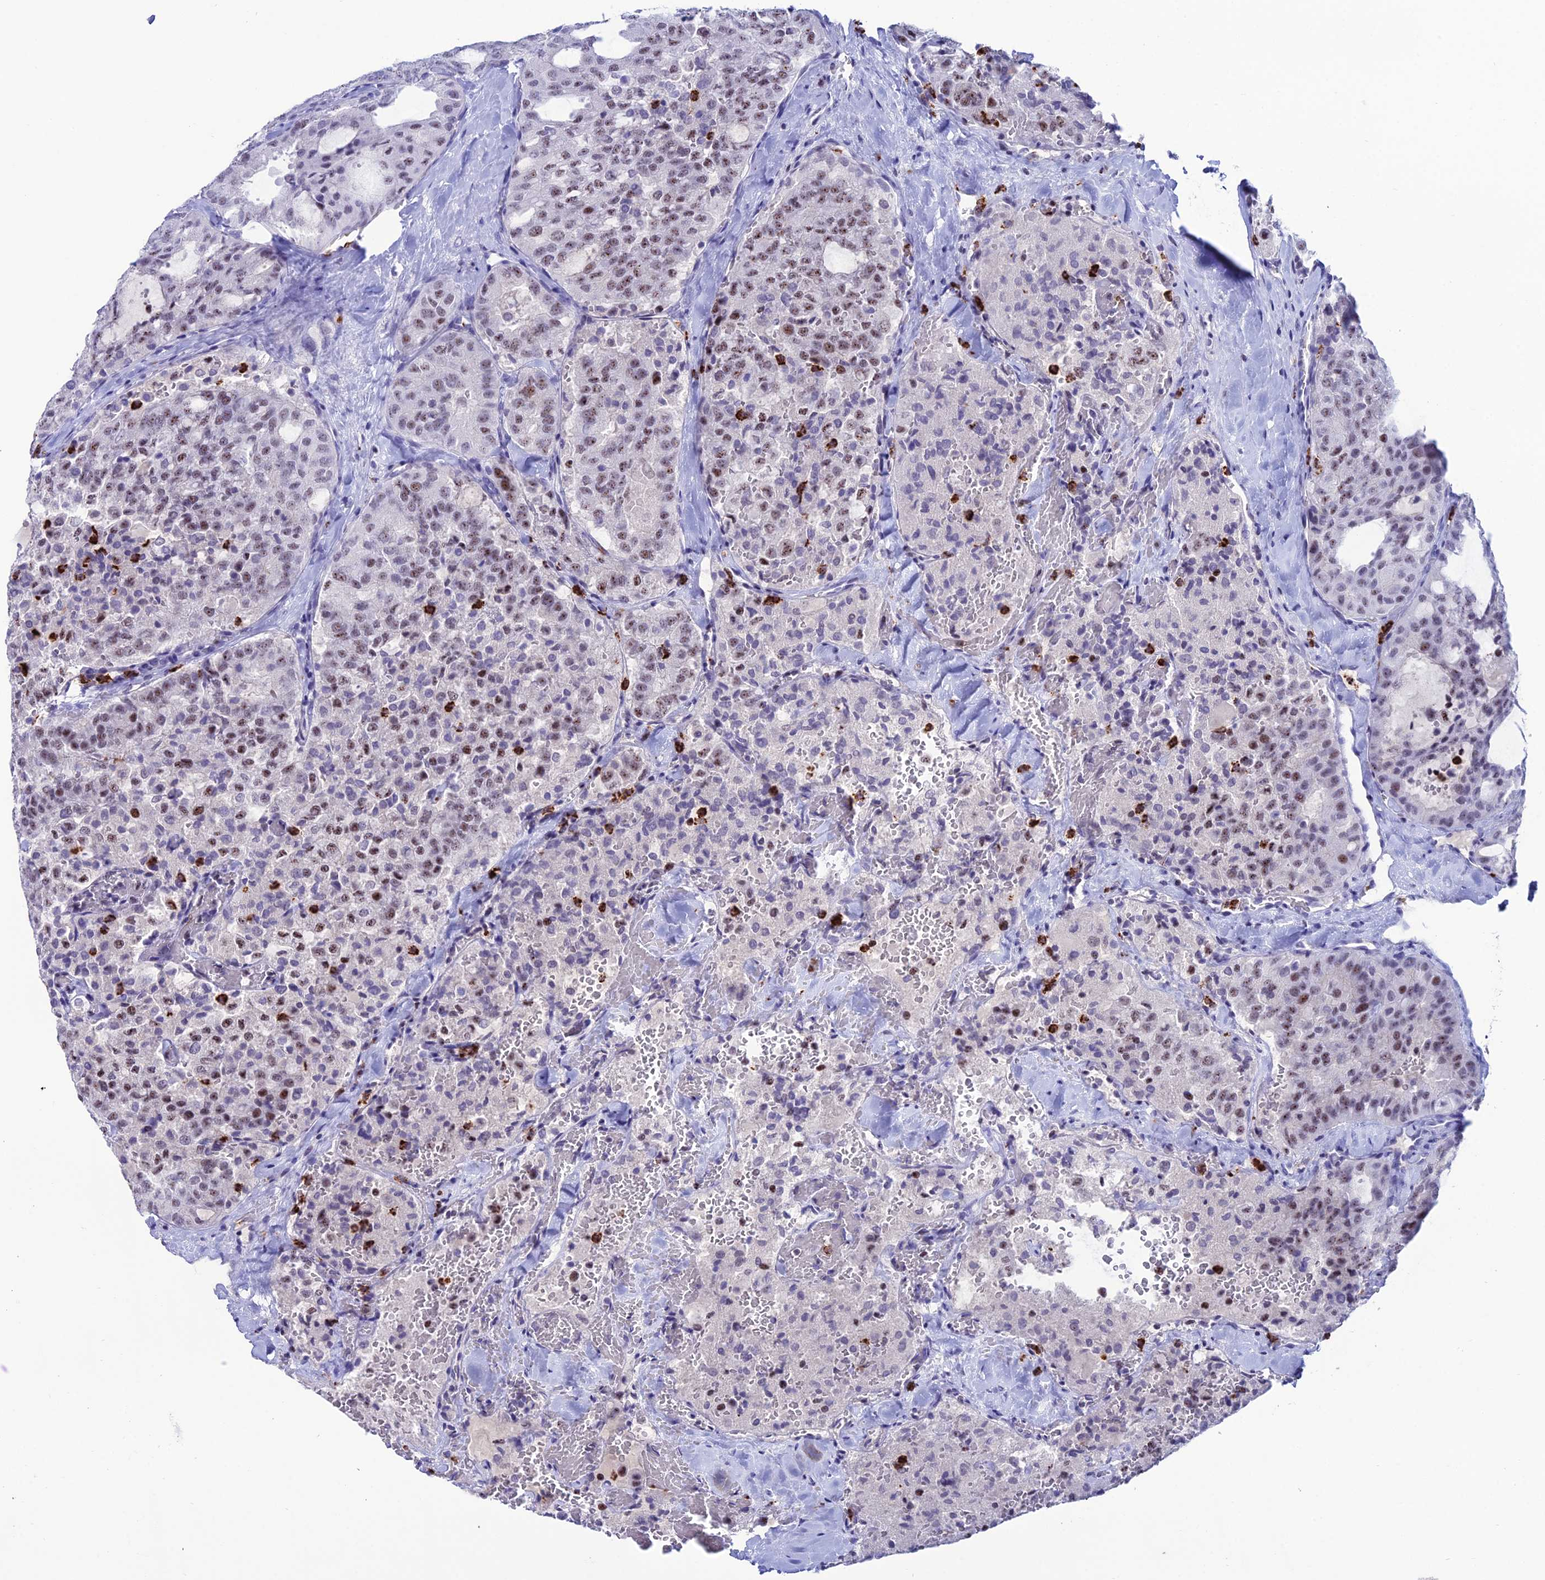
{"staining": {"intensity": "moderate", "quantity": "<25%", "location": "nuclear"}, "tissue": "thyroid cancer", "cell_type": "Tumor cells", "image_type": "cancer", "snomed": [{"axis": "morphology", "description": "Follicular adenoma carcinoma, NOS"}, {"axis": "topography", "description": "Thyroid gland"}], "caption": "Immunohistochemical staining of thyroid follicular adenoma carcinoma reveals low levels of moderate nuclear expression in approximately <25% of tumor cells.", "gene": "MFSD2B", "patient": {"sex": "male", "age": 75}}